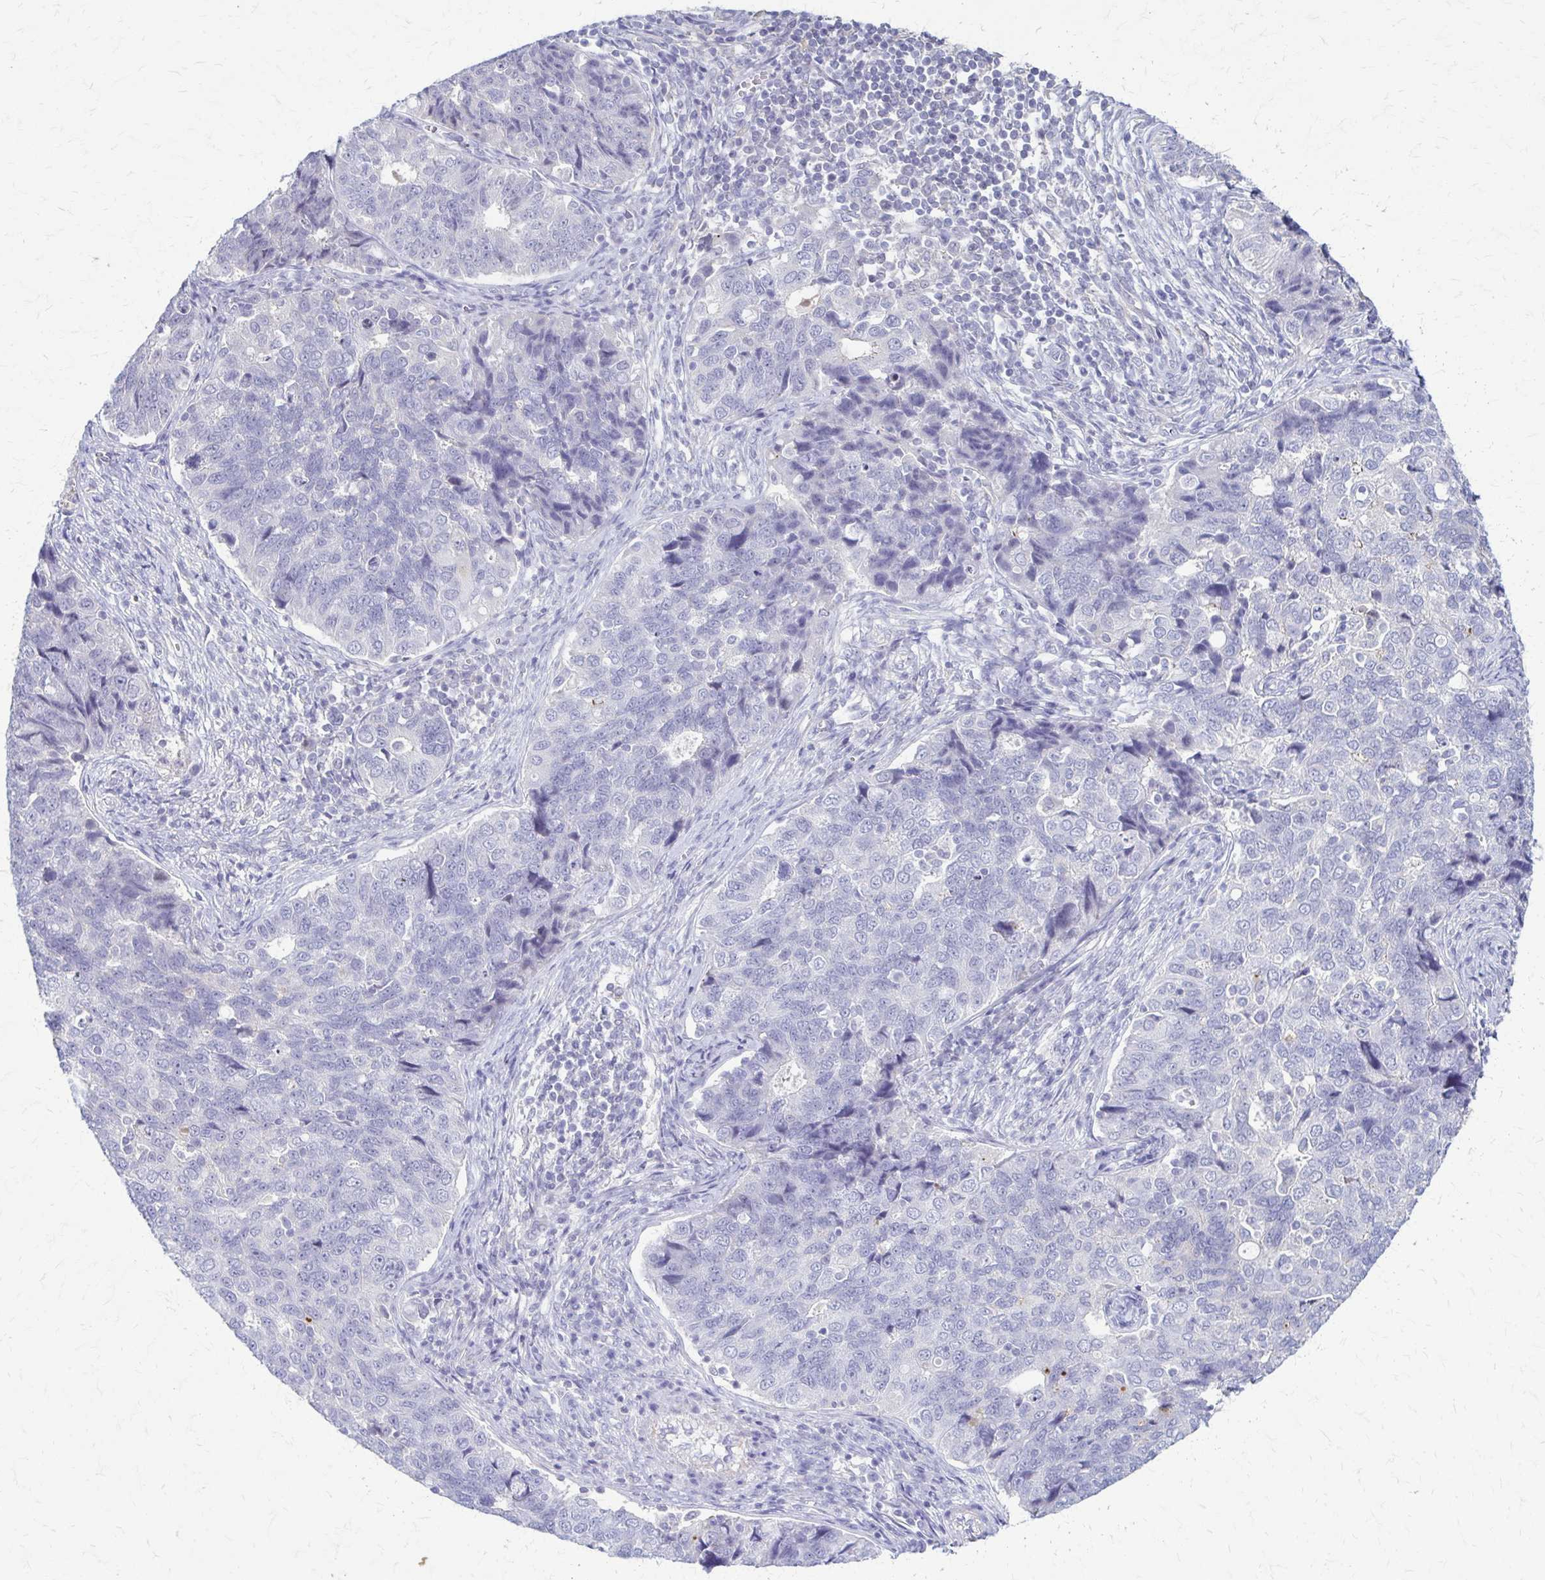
{"staining": {"intensity": "negative", "quantity": "none", "location": "none"}, "tissue": "endometrial cancer", "cell_type": "Tumor cells", "image_type": "cancer", "snomed": [{"axis": "morphology", "description": "Adenocarcinoma, NOS"}, {"axis": "topography", "description": "Endometrium"}], "caption": "Immunohistochemistry (IHC) image of neoplastic tissue: endometrial adenocarcinoma stained with DAB reveals no significant protein staining in tumor cells.", "gene": "RHOBTB2", "patient": {"sex": "female", "age": 43}}